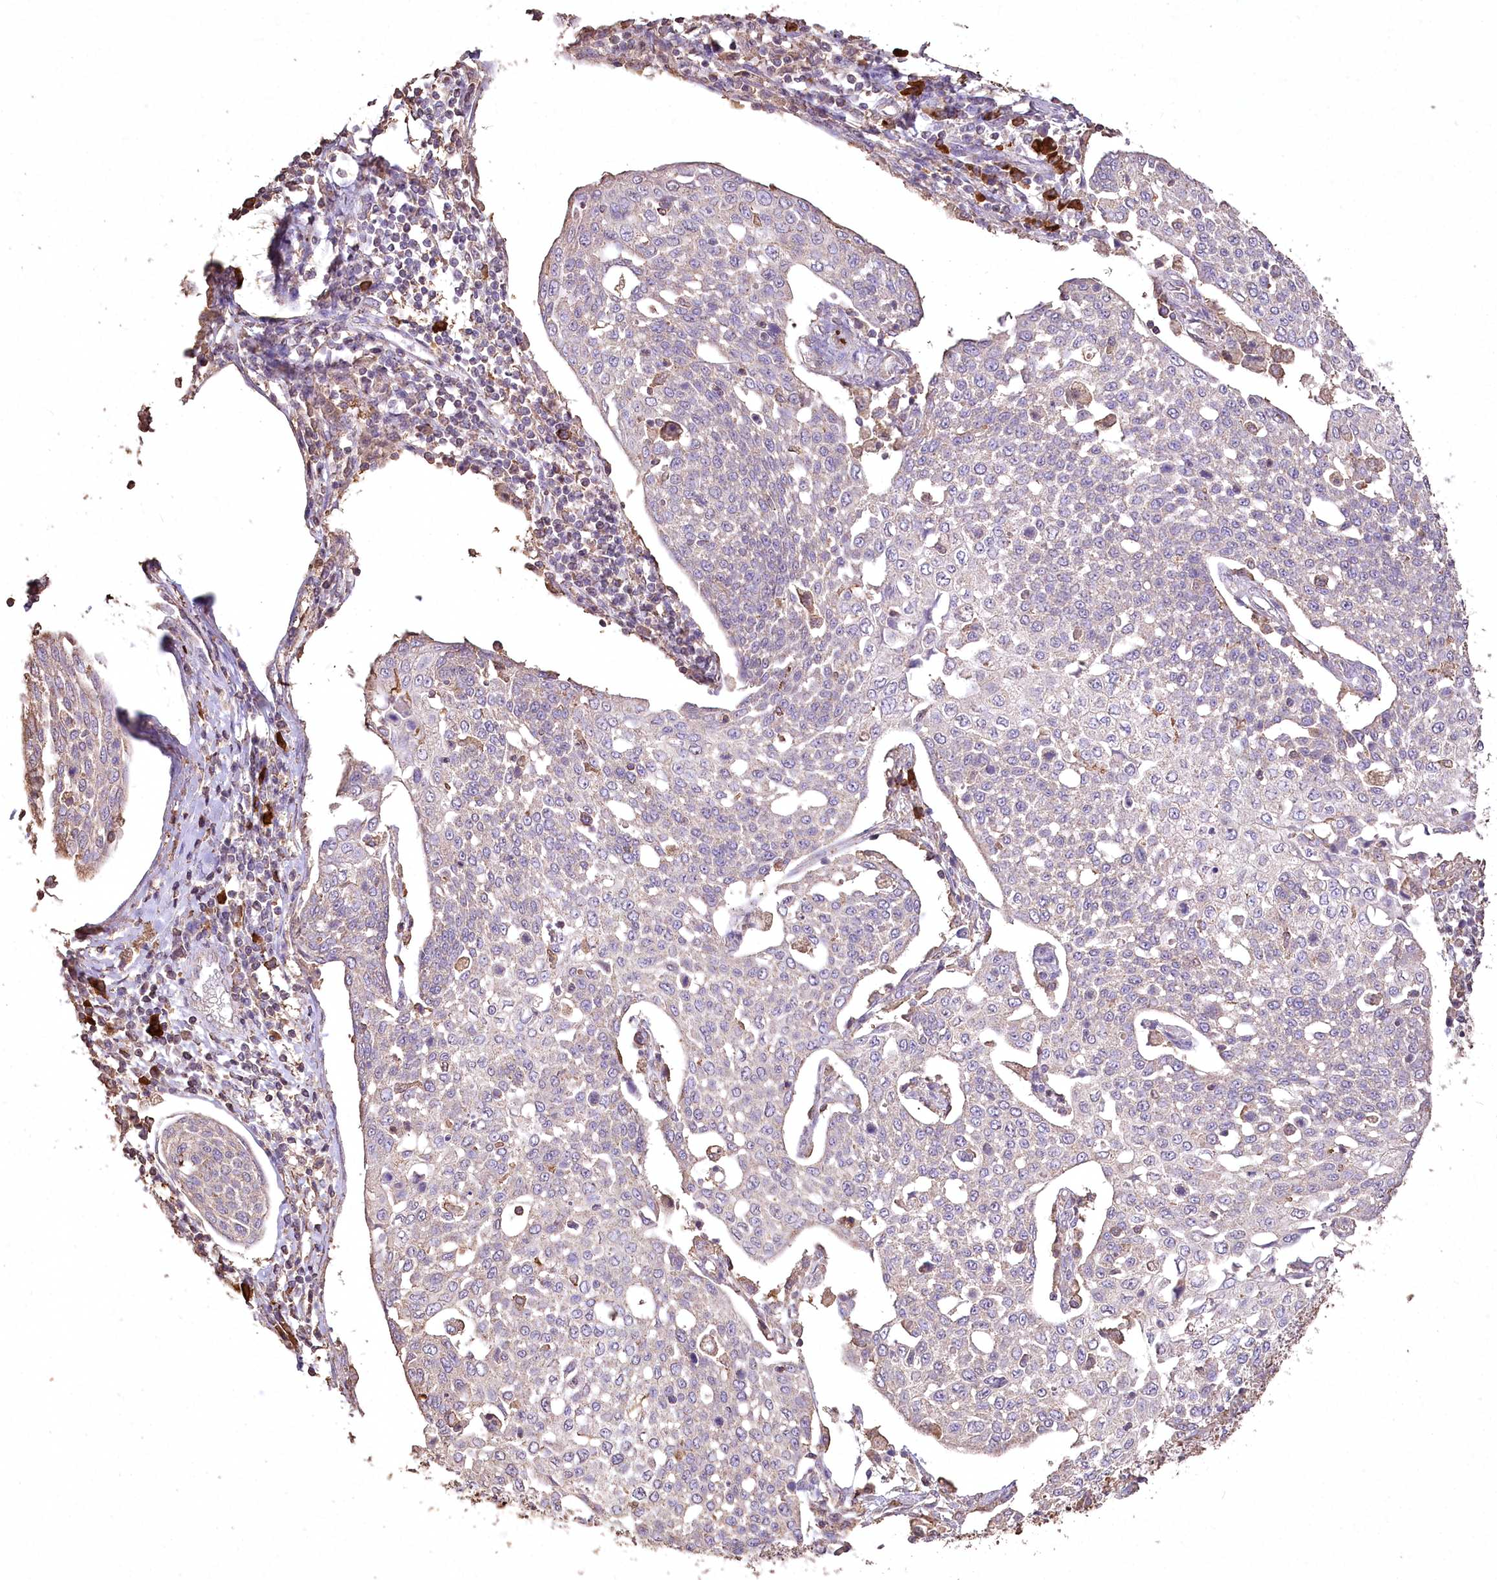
{"staining": {"intensity": "negative", "quantity": "none", "location": "none"}, "tissue": "cervical cancer", "cell_type": "Tumor cells", "image_type": "cancer", "snomed": [{"axis": "morphology", "description": "Squamous cell carcinoma, NOS"}, {"axis": "topography", "description": "Cervix"}], "caption": "Immunohistochemical staining of cervical cancer shows no significant staining in tumor cells.", "gene": "IREB2", "patient": {"sex": "female", "age": 34}}